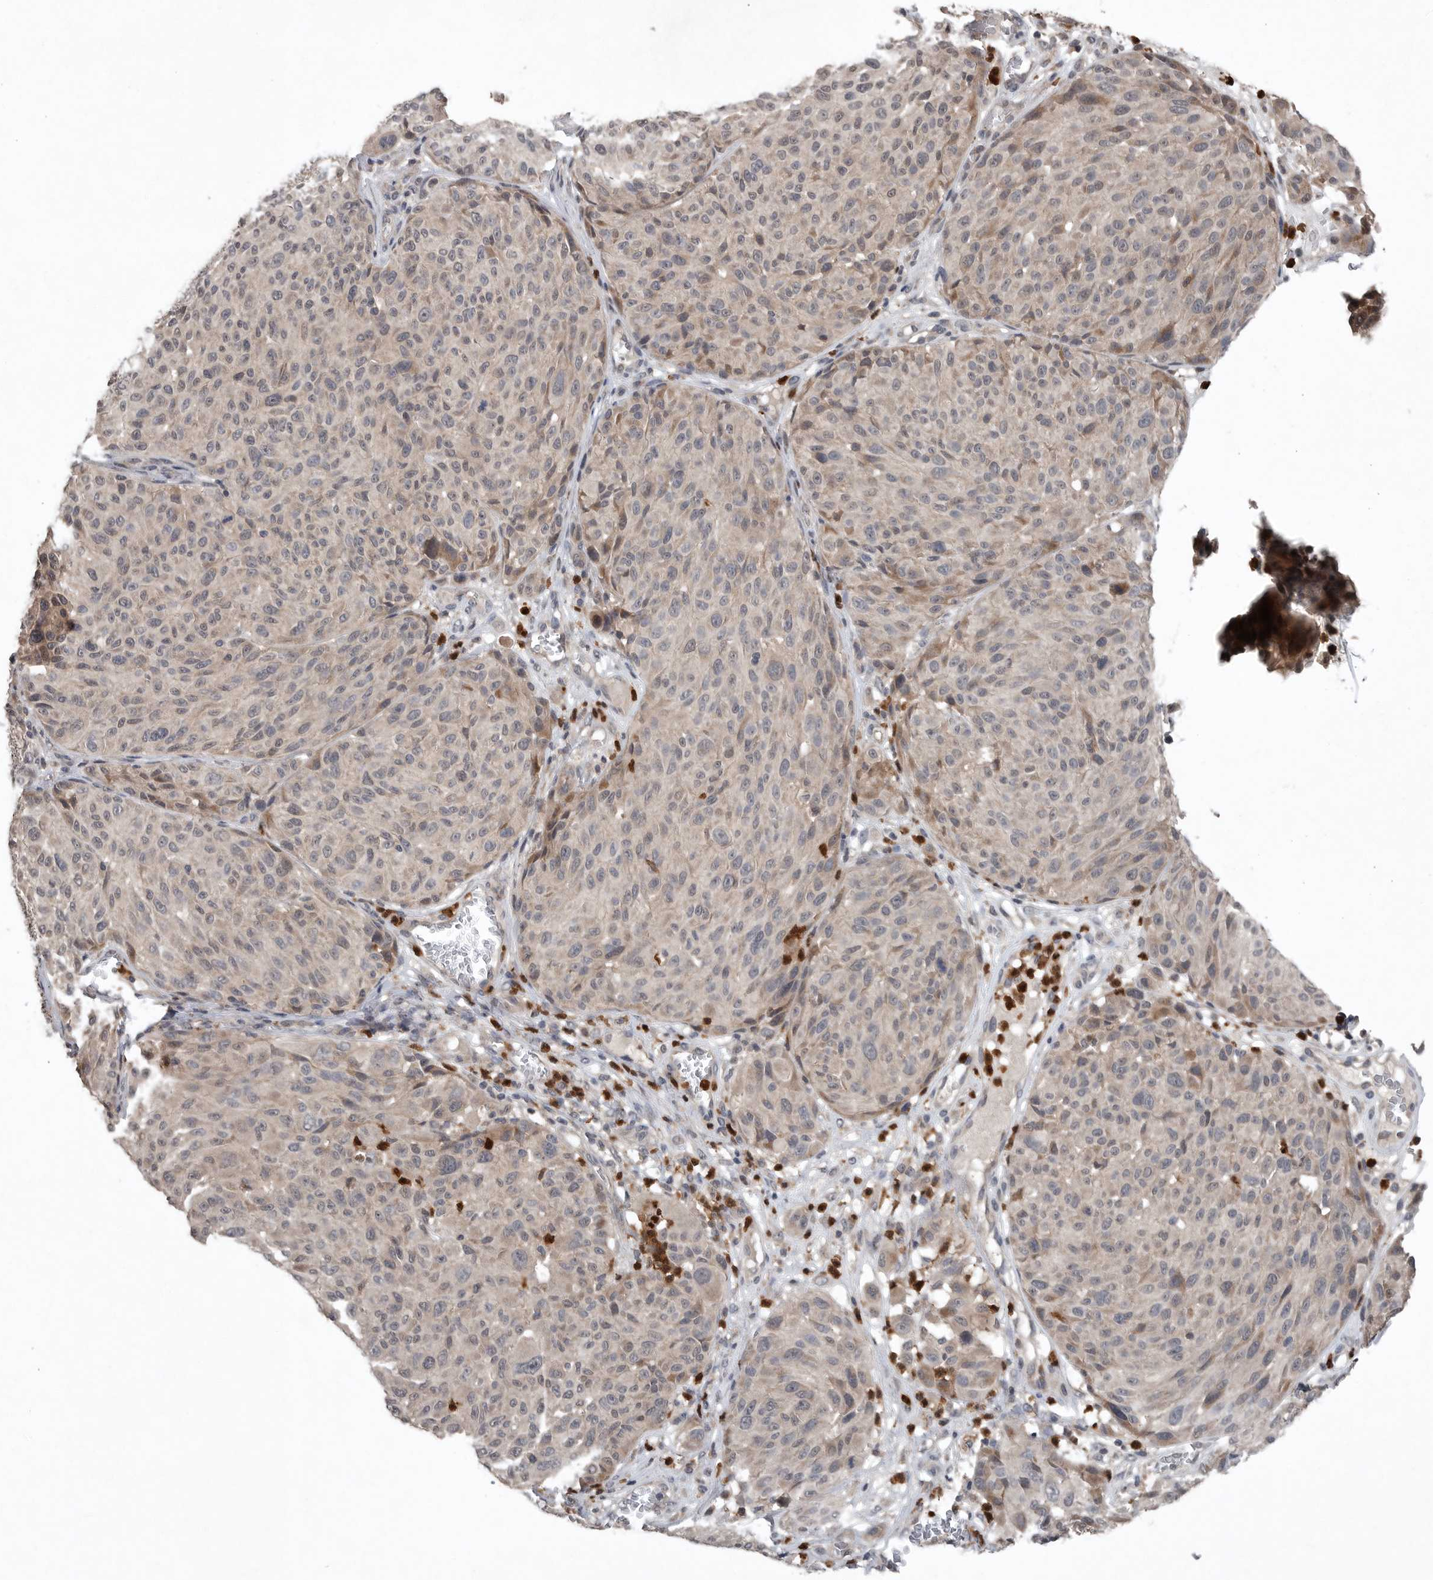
{"staining": {"intensity": "weak", "quantity": "<25%", "location": "cytoplasmic/membranous"}, "tissue": "melanoma", "cell_type": "Tumor cells", "image_type": "cancer", "snomed": [{"axis": "morphology", "description": "Malignant melanoma, NOS"}, {"axis": "topography", "description": "Skin"}], "caption": "An IHC image of malignant melanoma is shown. There is no staining in tumor cells of malignant melanoma.", "gene": "SCP2", "patient": {"sex": "male", "age": 83}}